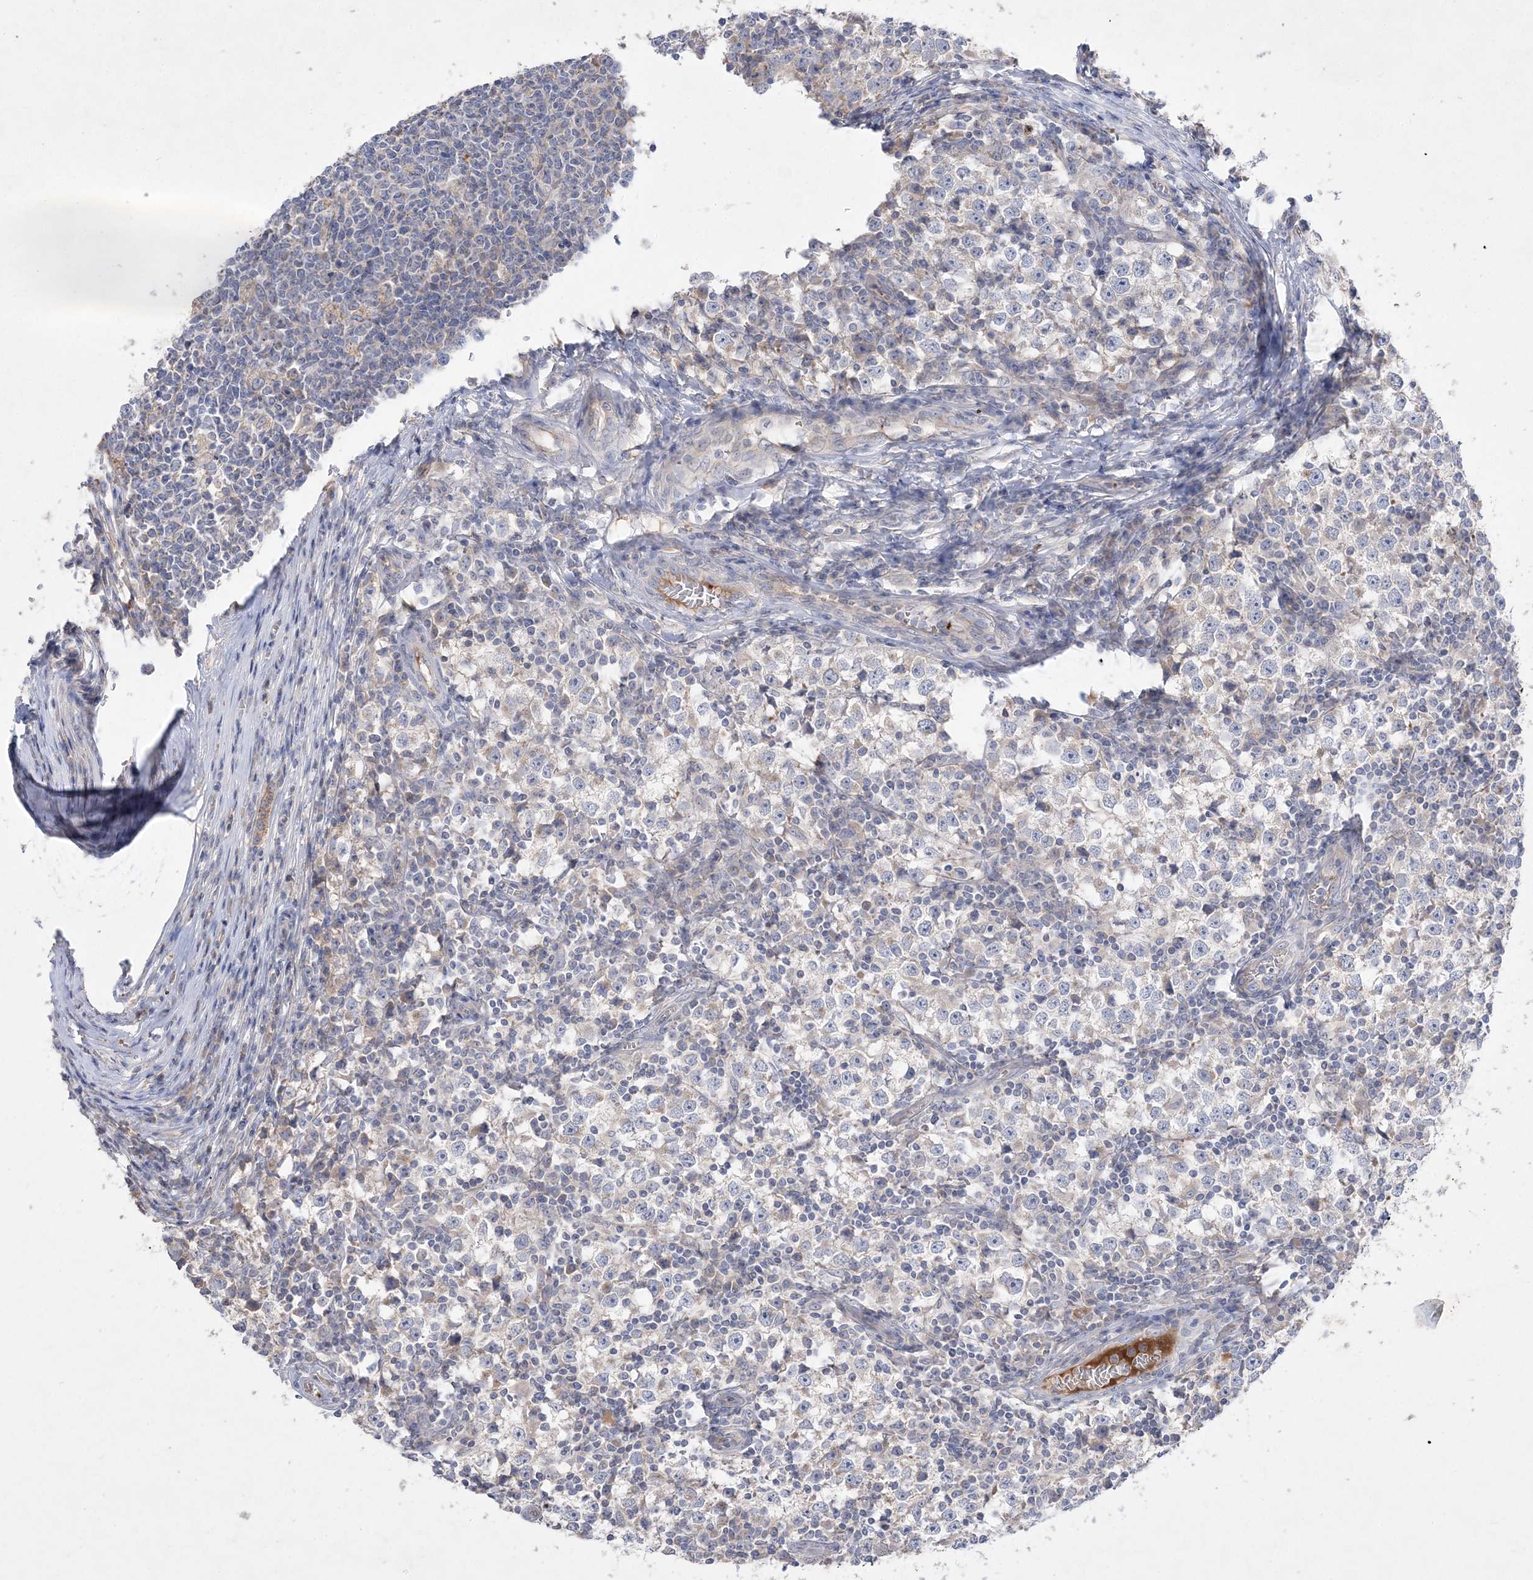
{"staining": {"intensity": "negative", "quantity": "none", "location": "none"}, "tissue": "testis cancer", "cell_type": "Tumor cells", "image_type": "cancer", "snomed": [{"axis": "morphology", "description": "Seminoma, NOS"}, {"axis": "topography", "description": "Testis"}], "caption": "Immunohistochemical staining of testis cancer (seminoma) demonstrates no significant expression in tumor cells.", "gene": "ADCK2", "patient": {"sex": "male", "age": 65}}